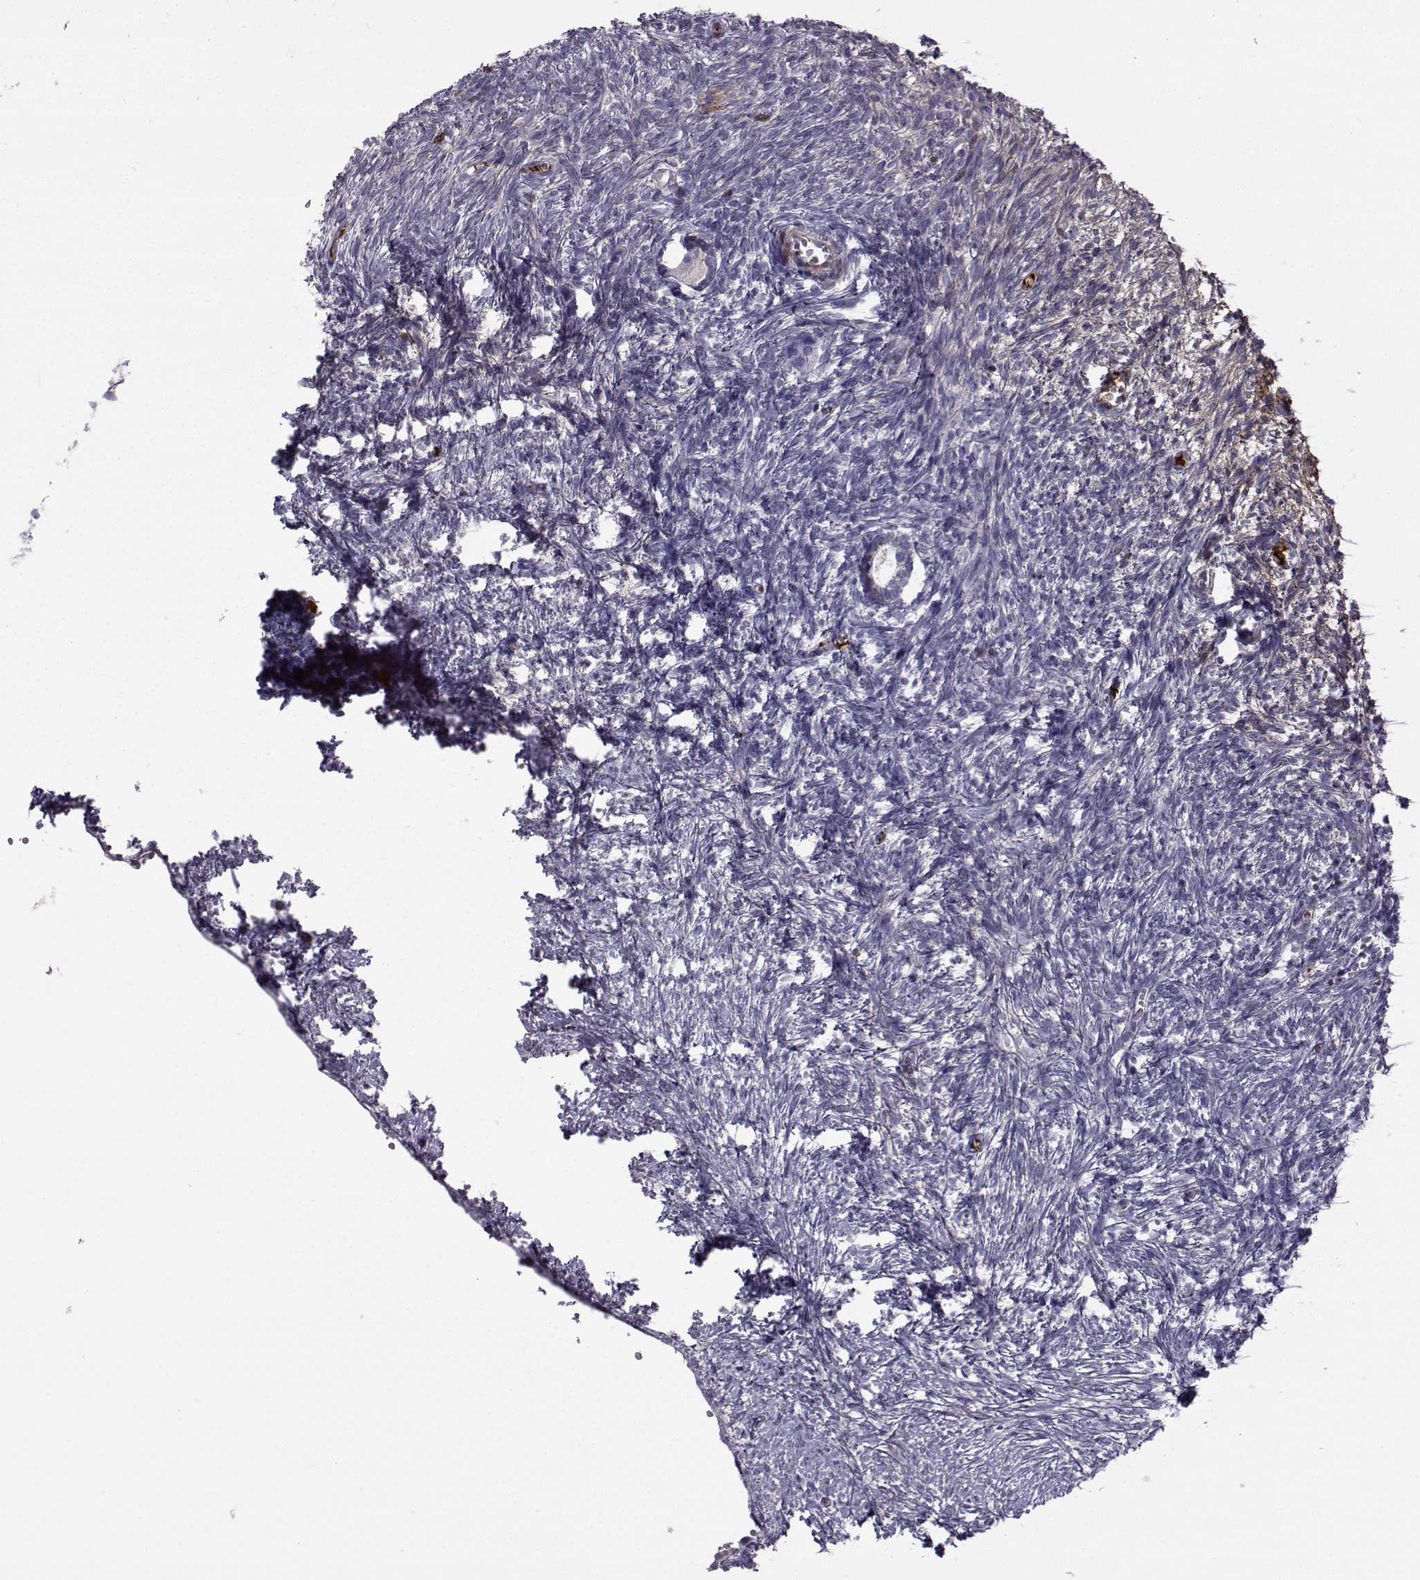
{"staining": {"intensity": "negative", "quantity": "none", "location": "none"}, "tissue": "ovary", "cell_type": "Follicle cells", "image_type": "normal", "snomed": [{"axis": "morphology", "description": "Normal tissue, NOS"}, {"axis": "topography", "description": "Ovary"}], "caption": "This histopathology image is of benign ovary stained with immunohistochemistry (IHC) to label a protein in brown with the nuclei are counter-stained blue. There is no staining in follicle cells. The staining was performed using DAB (3,3'-diaminobenzidine) to visualize the protein expression in brown, while the nuclei were stained in blue with hematoxylin (Magnification: 20x).", "gene": "TNFRSF11B", "patient": {"sex": "female", "age": 43}}